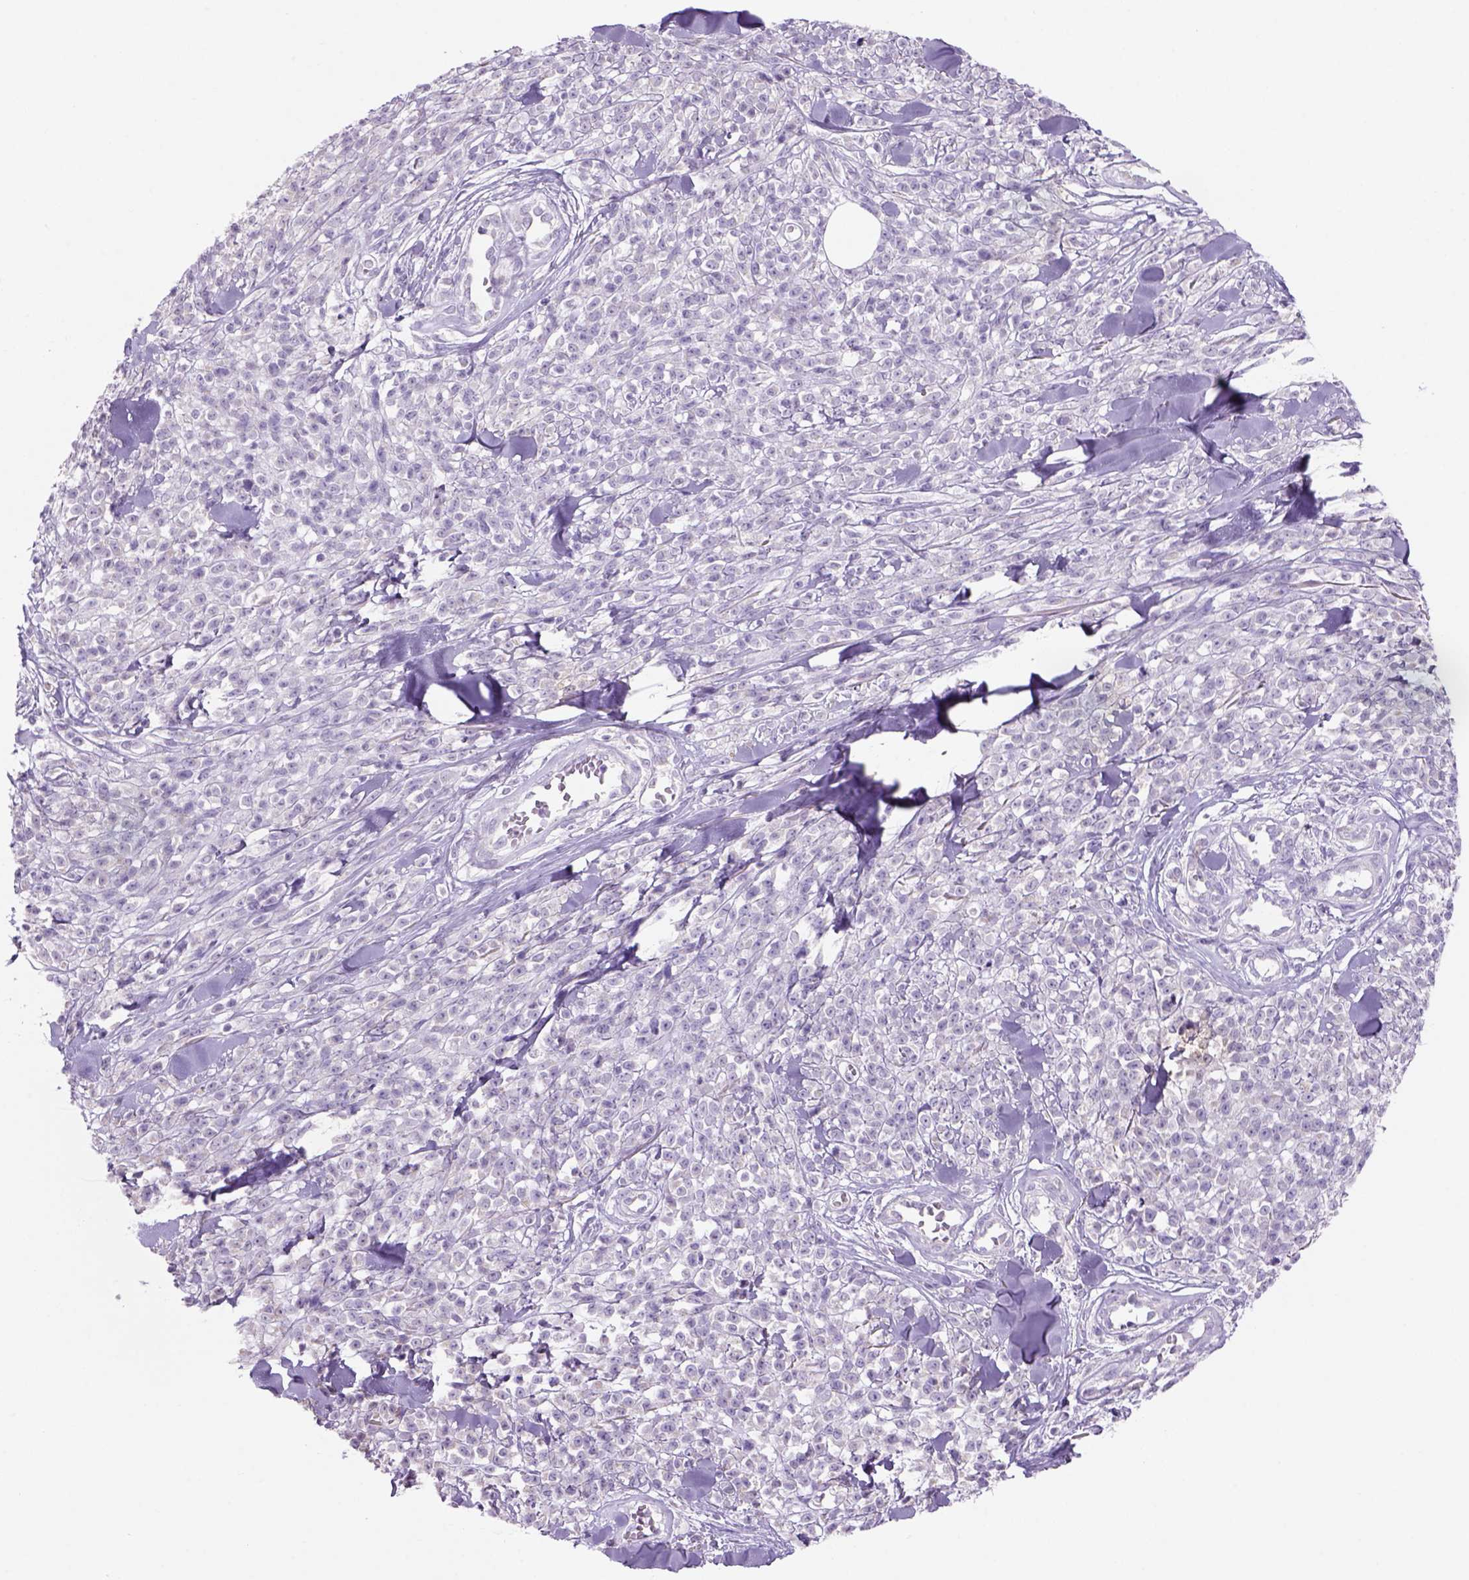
{"staining": {"intensity": "negative", "quantity": "none", "location": "none"}, "tissue": "melanoma", "cell_type": "Tumor cells", "image_type": "cancer", "snomed": [{"axis": "morphology", "description": "Malignant melanoma, NOS"}, {"axis": "topography", "description": "Skin"}, {"axis": "topography", "description": "Skin of trunk"}], "caption": "The image reveals no staining of tumor cells in malignant melanoma.", "gene": "ADGRV1", "patient": {"sex": "male", "age": 74}}